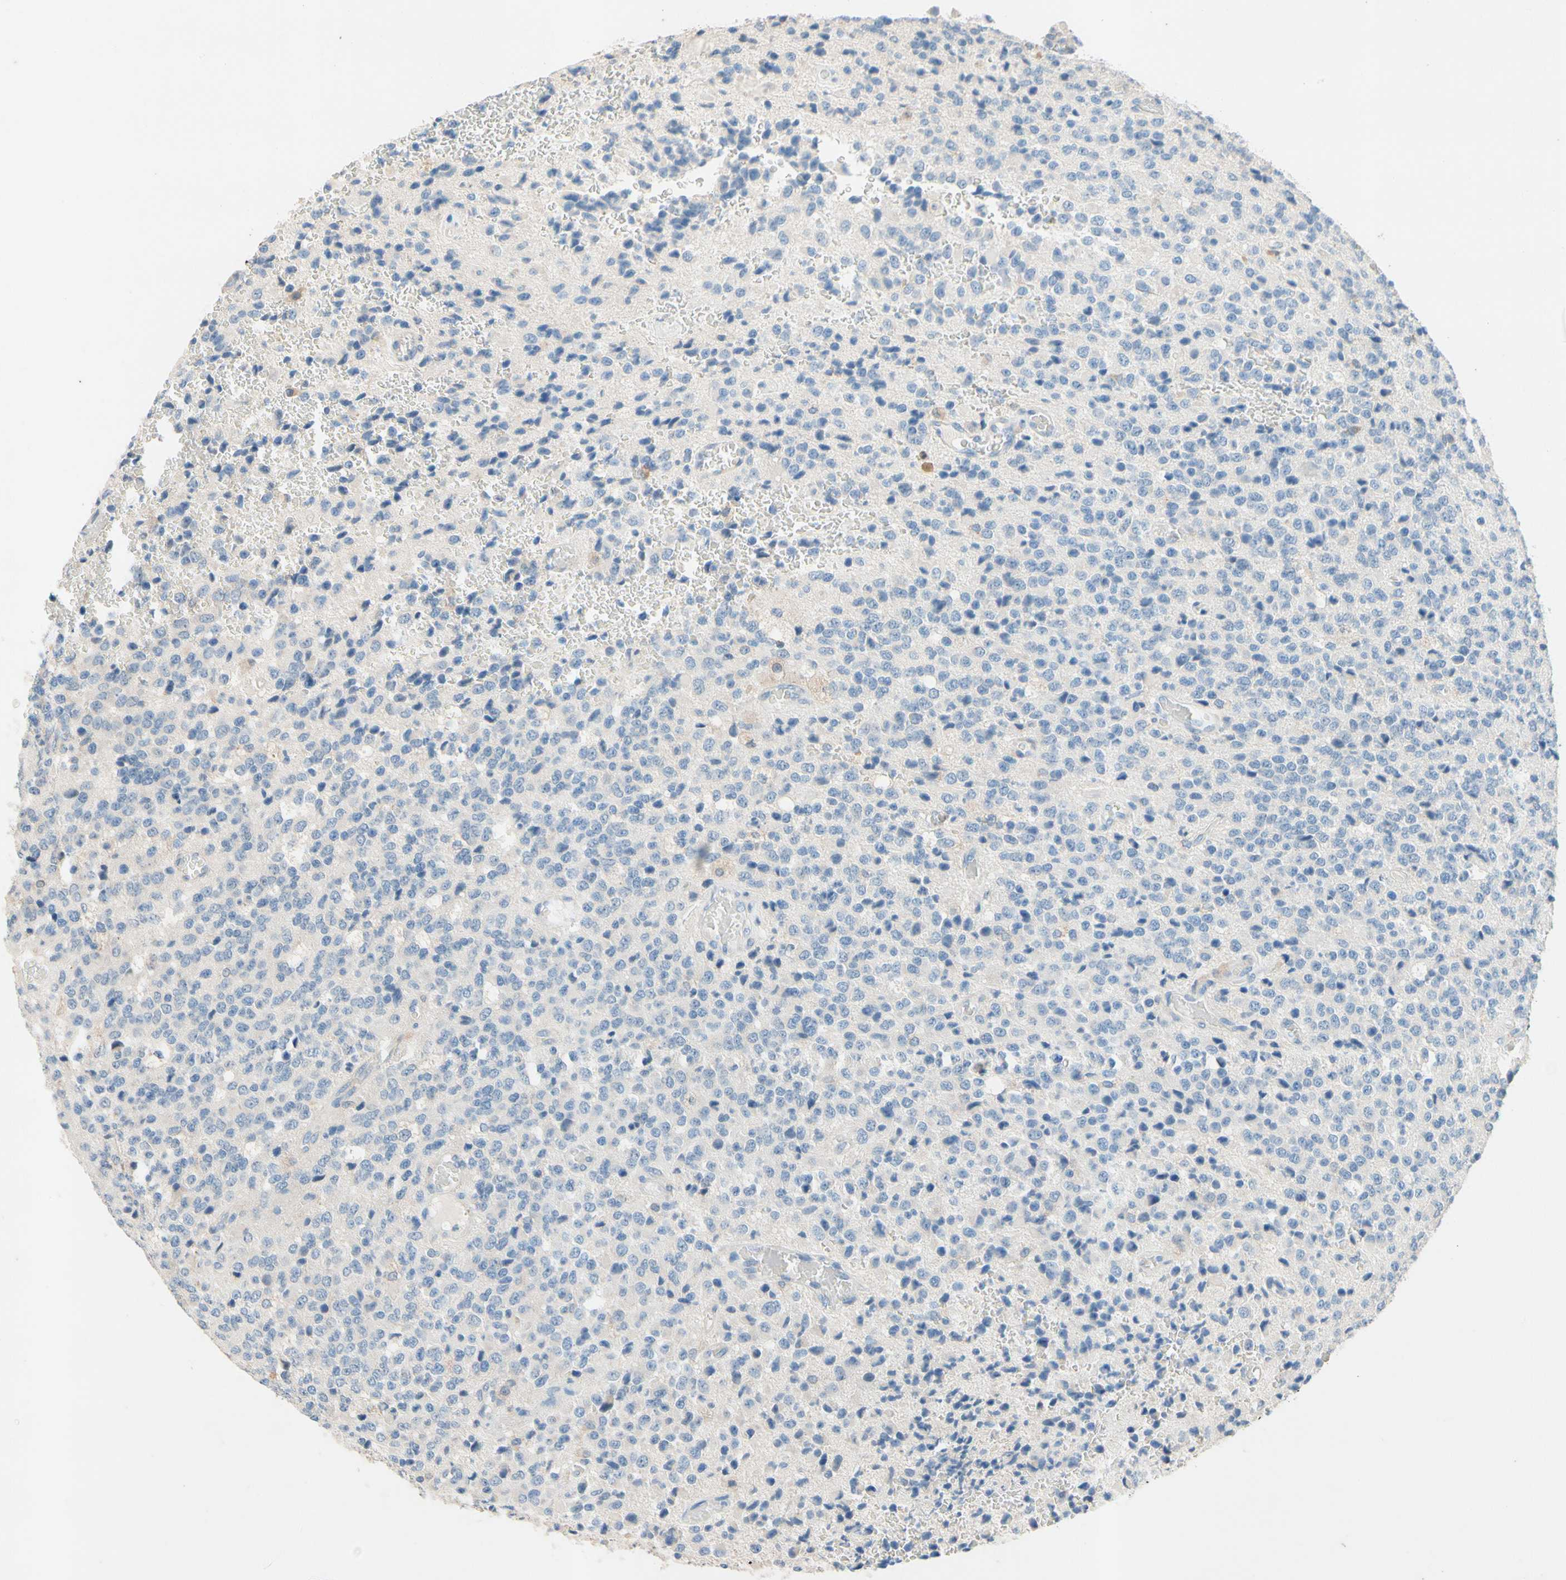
{"staining": {"intensity": "negative", "quantity": "none", "location": "none"}, "tissue": "glioma", "cell_type": "Tumor cells", "image_type": "cancer", "snomed": [{"axis": "morphology", "description": "Glioma, malignant, High grade"}, {"axis": "topography", "description": "pancreas cauda"}], "caption": "Human glioma stained for a protein using IHC displays no expression in tumor cells.", "gene": "PRDX4", "patient": {"sex": "male", "age": 60}}